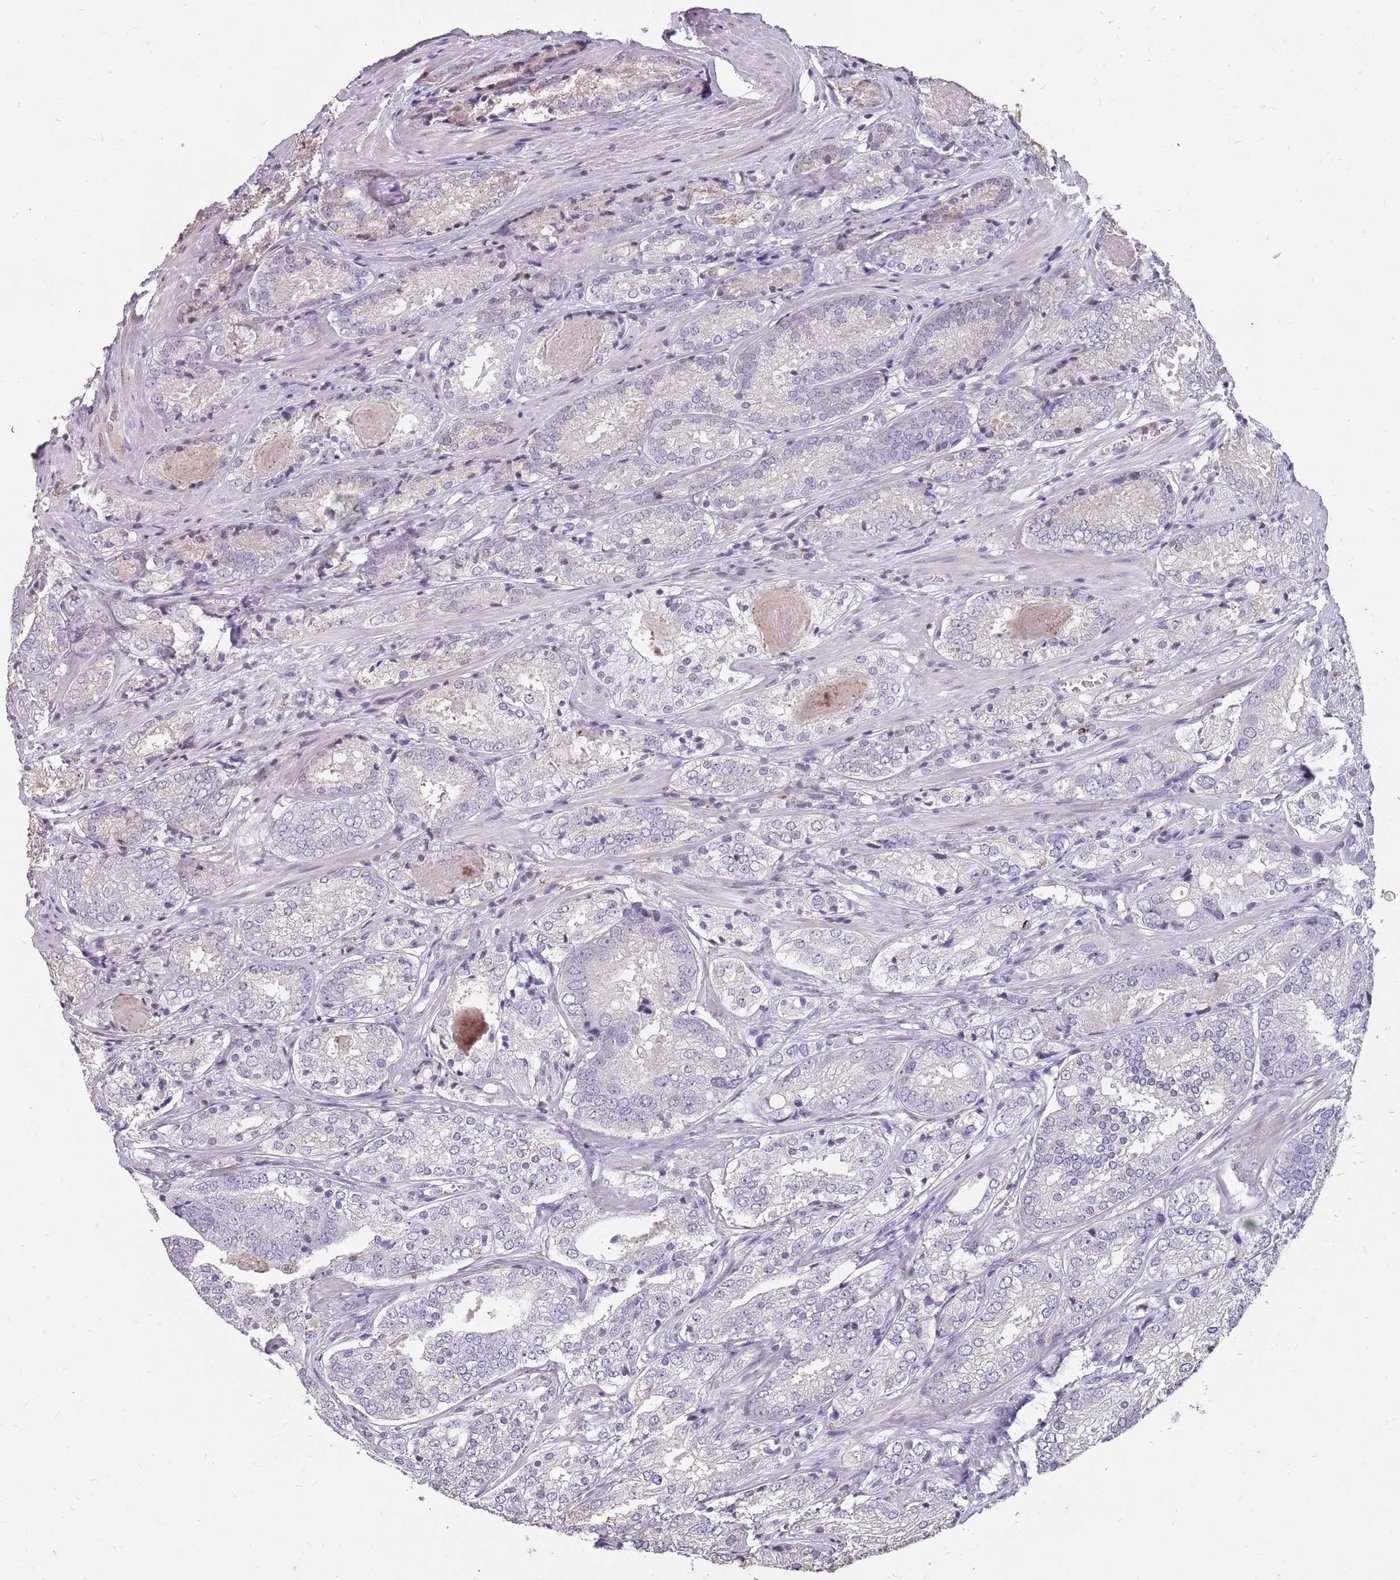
{"staining": {"intensity": "negative", "quantity": "none", "location": "none"}, "tissue": "prostate cancer", "cell_type": "Tumor cells", "image_type": "cancer", "snomed": [{"axis": "morphology", "description": "Adenocarcinoma, High grade"}, {"axis": "topography", "description": "Prostate"}], "caption": "DAB immunohistochemical staining of prostate adenocarcinoma (high-grade) displays no significant positivity in tumor cells. (DAB (3,3'-diaminobenzidine) IHC, high magnification).", "gene": "NEK6", "patient": {"sex": "male", "age": 63}}